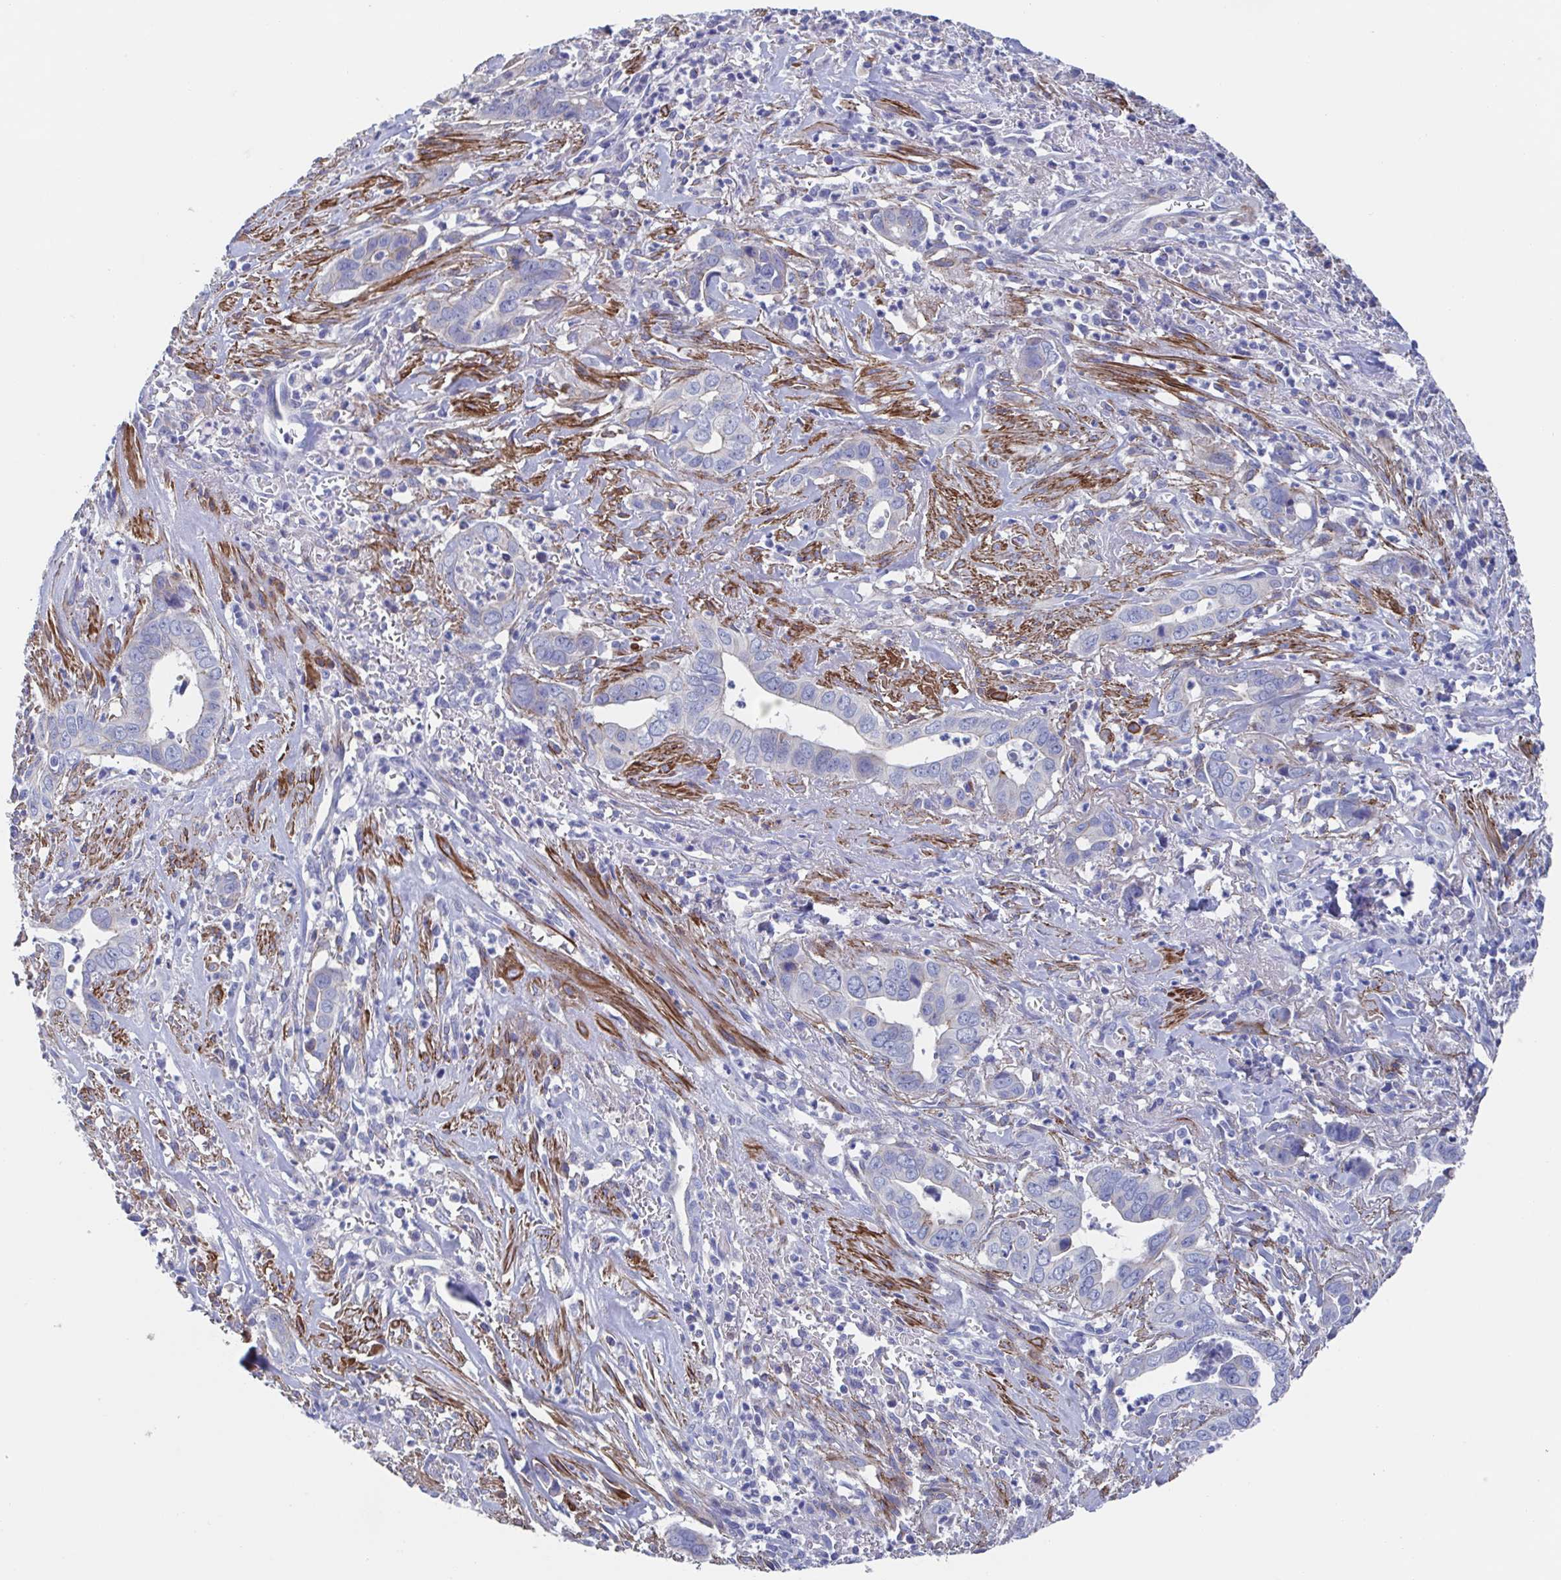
{"staining": {"intensity": "negative", "quantity": "none", "location": "none"}, "tissue": "liver cancer", "cell_type": "Tumor cells", "image_type": "cancer", "snomed": [{"axis": "morphology", "description": "Cholangiocarcinoma"}, {"axis": "topography", "description": "Liver"}], "caption": "Liver cancer was stained to show a protein in brown. There is no significant staining in tumor cells. (DAB immunohistochemistry (IHC) visualized using brightfield microscopy, high magnification).", "gene": "CDH2", "patient": {"sex": "female", "age": 79}}